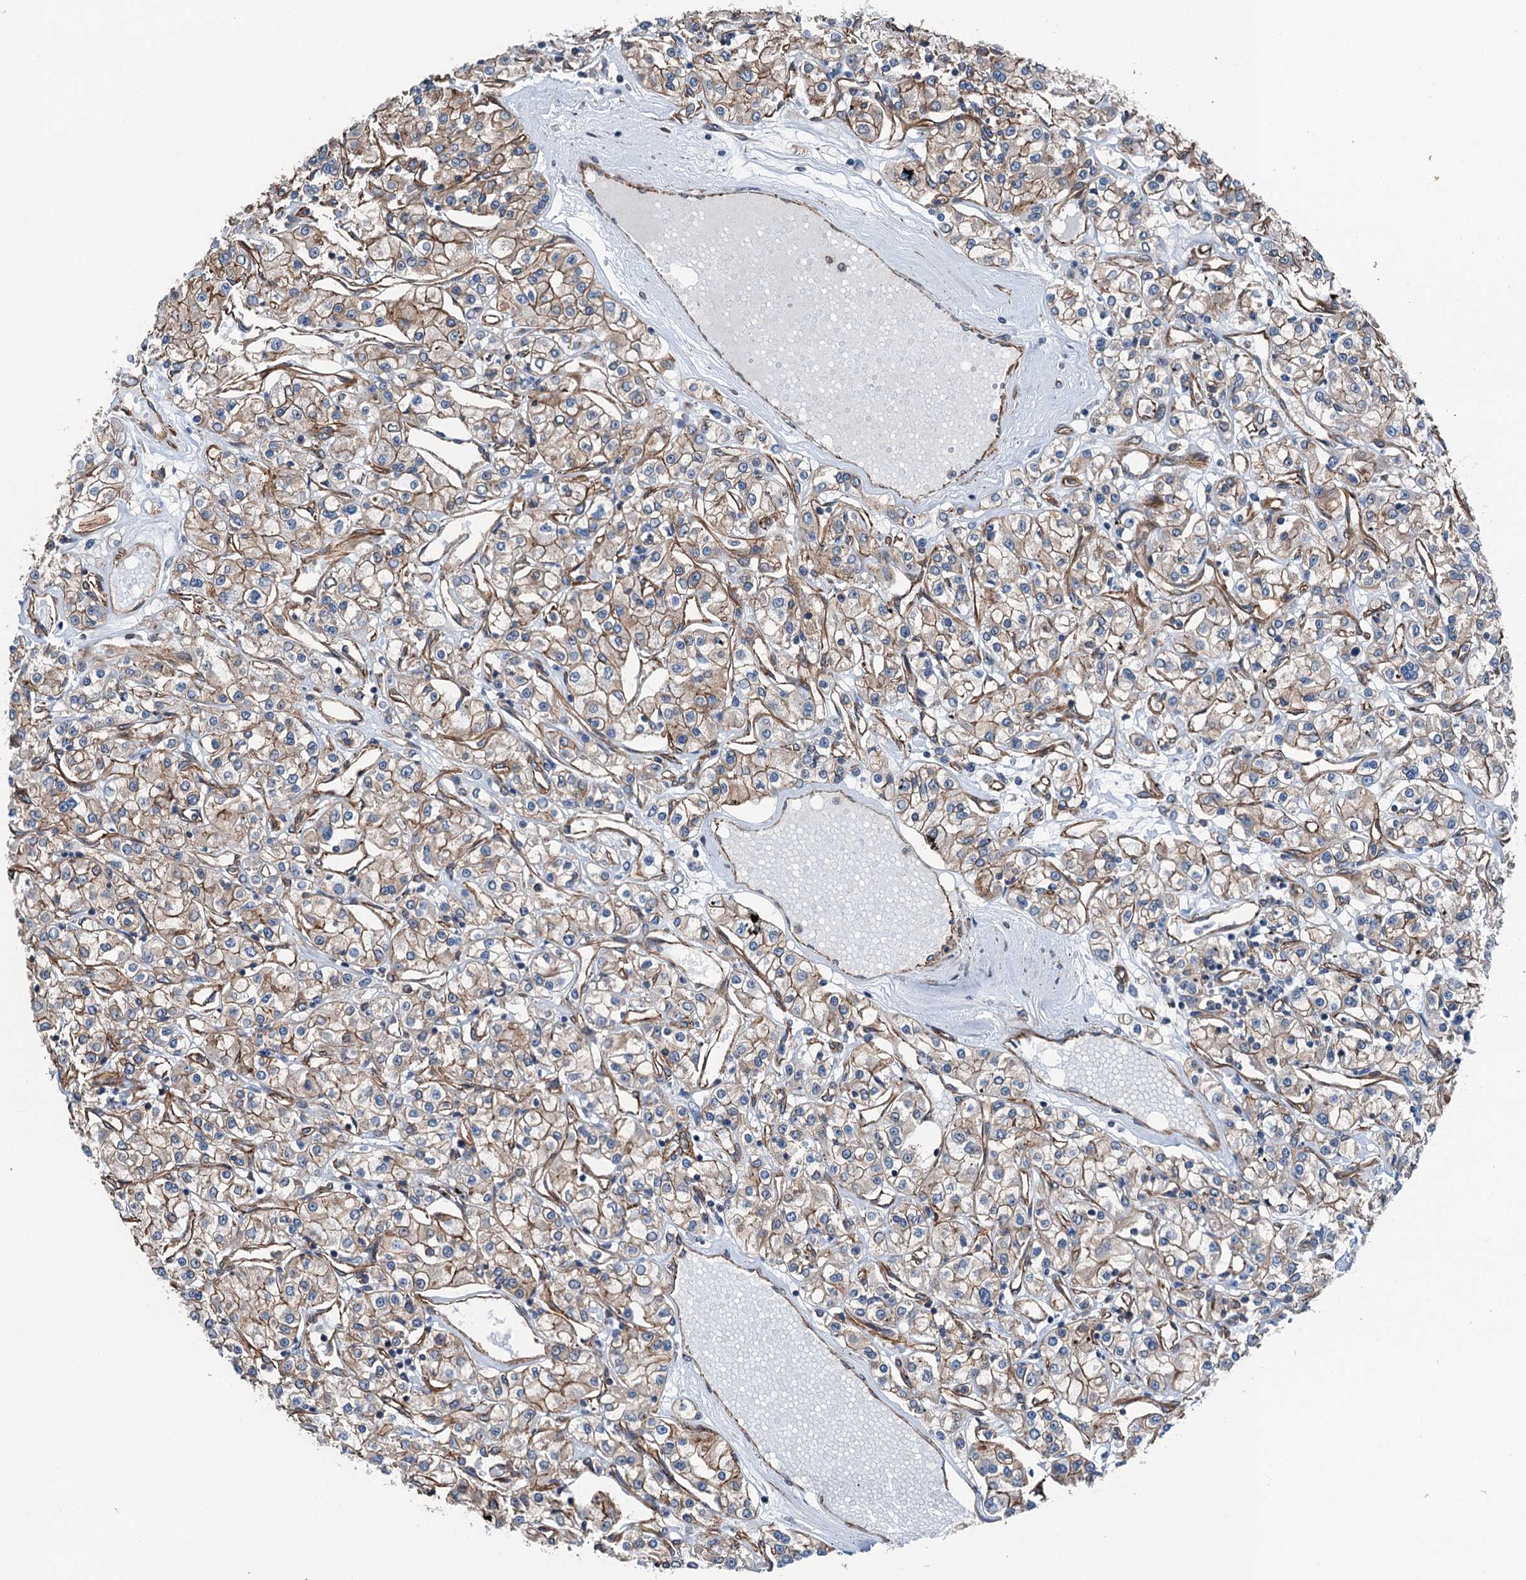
{"staining": {"intensity": "weak", "quantity": "25%-75%", "location": "cytoplasmic/membranous"}, "tissue": "renal cancer", "cell_type": "Tumor cells", "image_type": "cancer", "snomed": [{"axis": "morphology", "description": "Adenocarcinoma, NOS"}, {"axis": "topography", "description": "Kidney"}], "caption": "Renal cancer stained with a brown dye displays weak cytoplasmic/membranous positive expression in about 25%-75% of tumor cells.", "gene": "NMRAL1", "patient": {"sex": "female", "age": 59}}